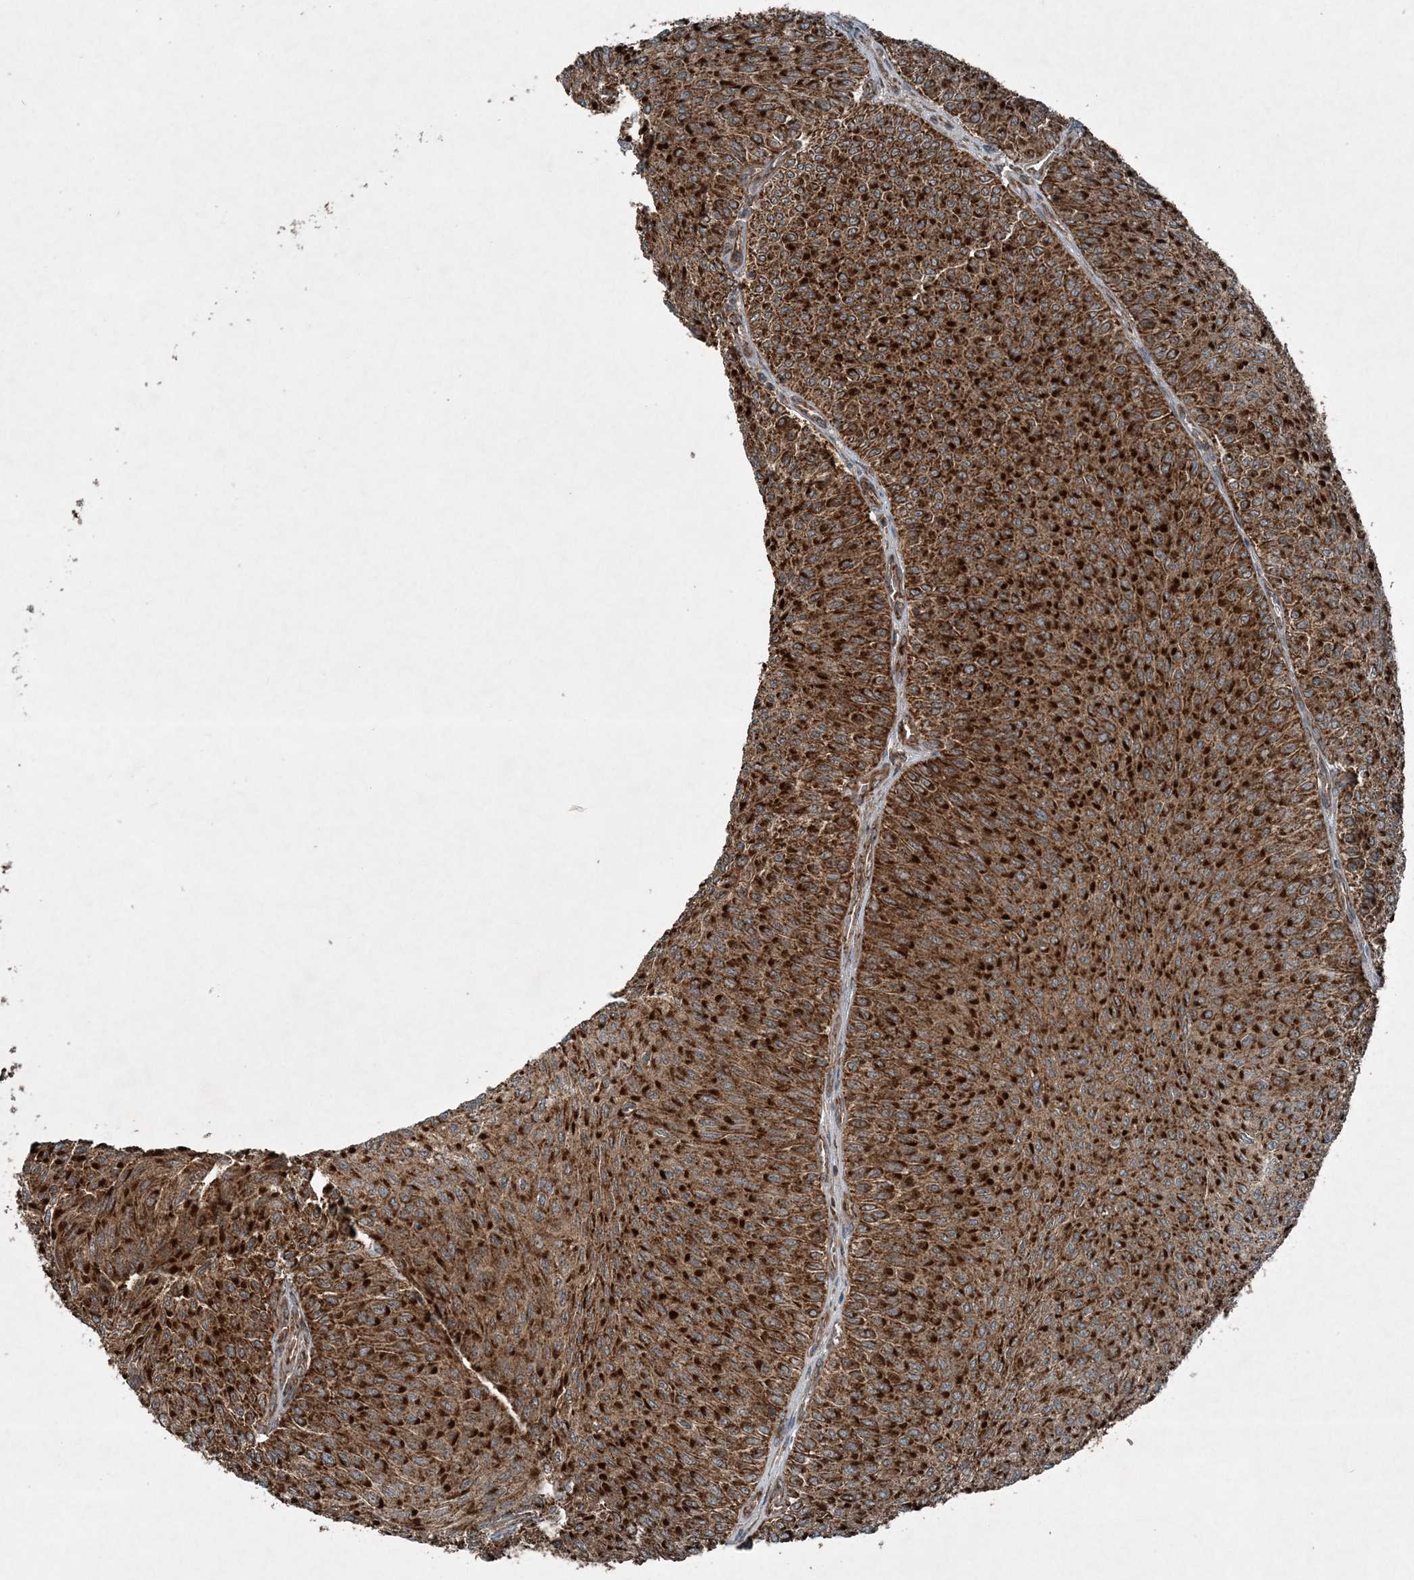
{"staining": {"intensity": "strong", "quantity": ">75%", "location": "cytoplasmic/membranous"}, "tissue": "urothelial cancer", "cell_type": "Tumor cells", "image_type": "cancer", "snomed": [{"axis": "morphology", "description": "Urothelial carcinoma, Low grade"}, {"axis": "topography", "description": "Urinary bladder"}], "caption": "Immunohistochemistry (IHC) histopathology image of neoplastic tissue: urothelial carcinoma (low-grade) stained using immunohistochemistry shows high levels of strong protein expression localized specifically in the cytoplasmic/membranous of tumor cells, appearing as a cytoplasmic/membranous brown color.", "gene": "COPS7B", "patient": {"sex": "male", "age": 78}}